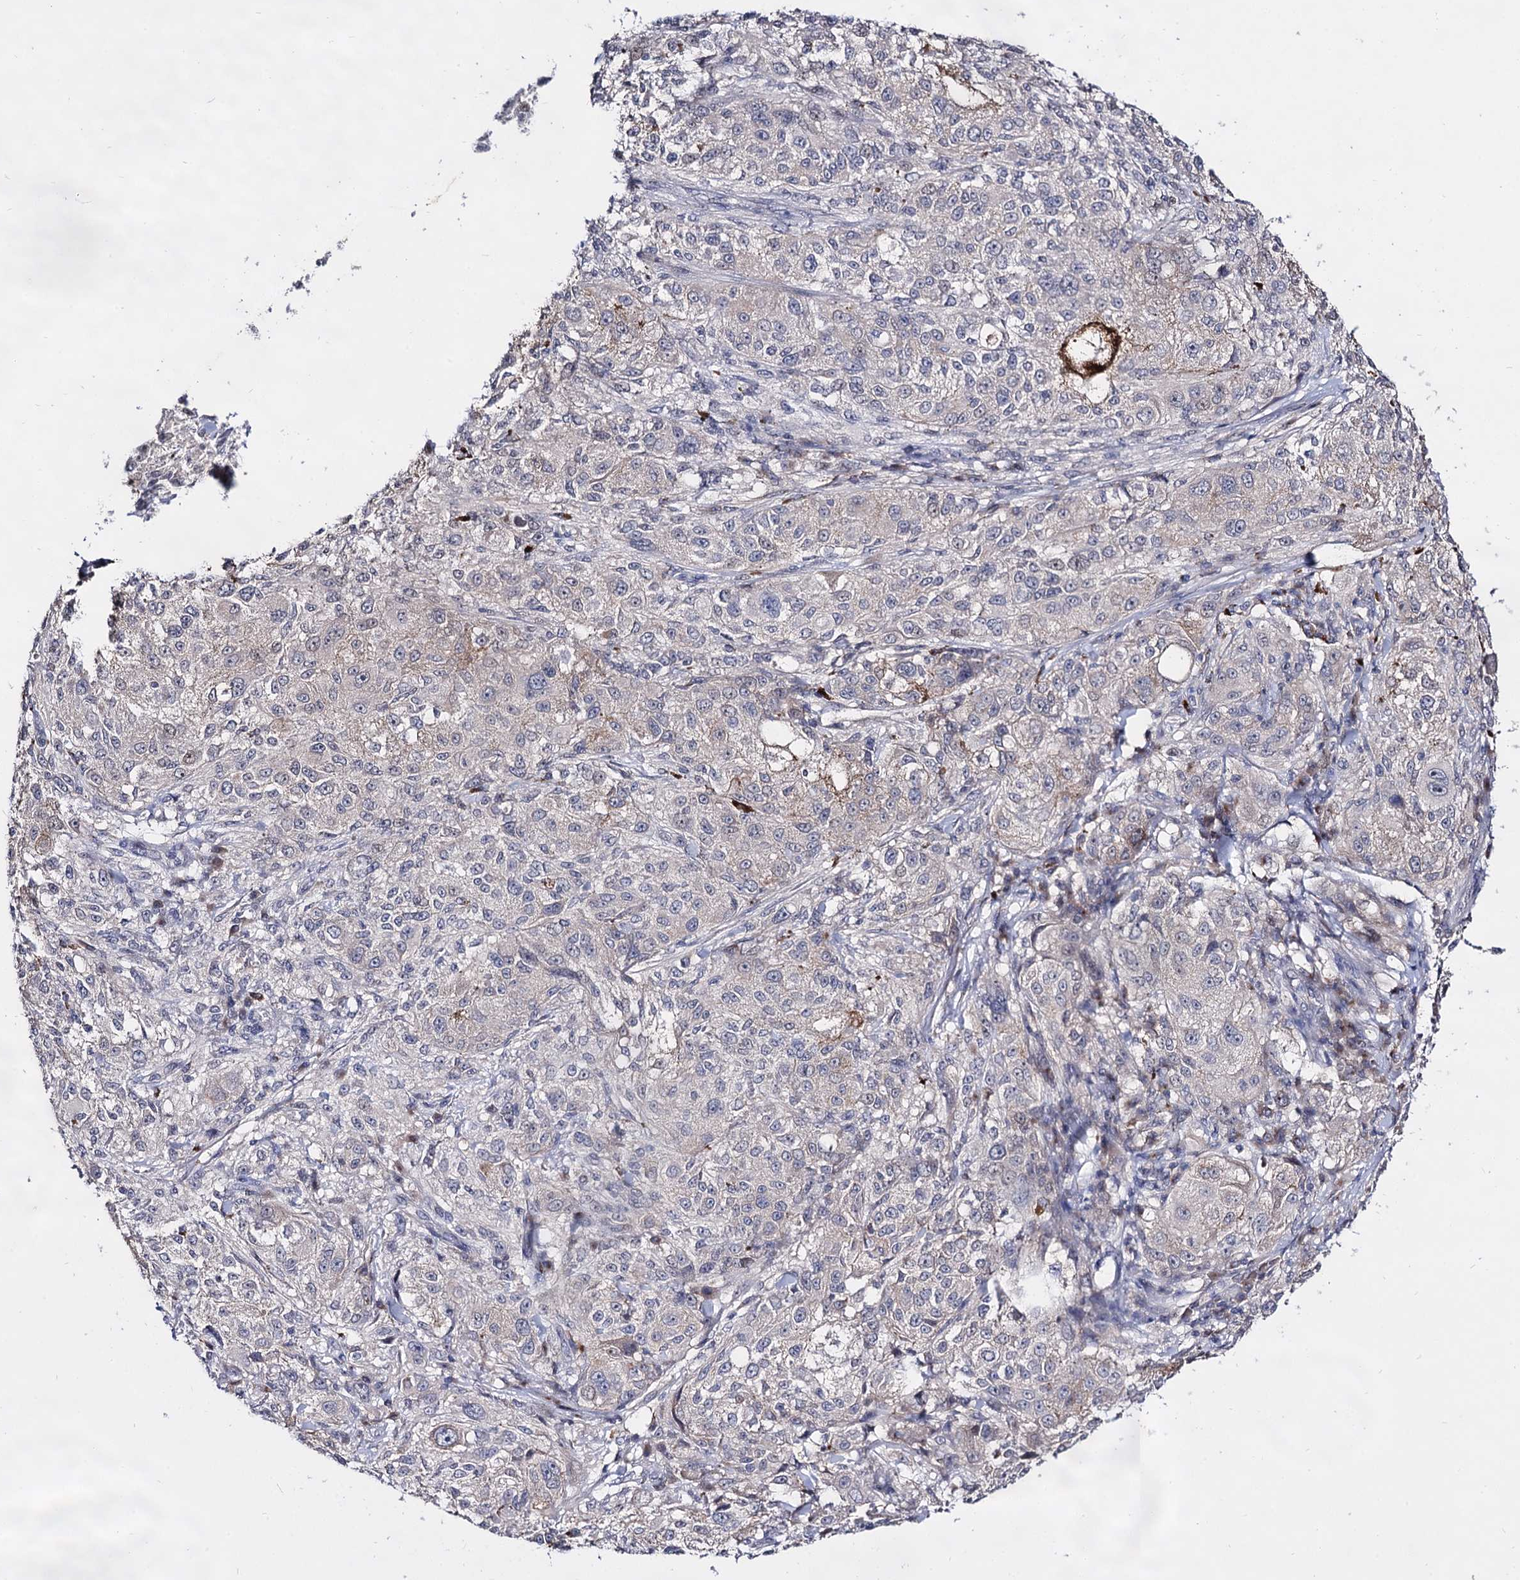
{"staining": {"intensity": "negative", "quantity": "none", "location": "none"}, "tissue": "melanoma", "cell_type": "Tumor cells", "image_type": "cancer", "snomed": [{"axis": "morphology", "description": "Necrosis, NOS"}, {"axis": "morphology", "description": "Malignant melanoma, NOS"}, {"axis": "topography", "description": "Skin"}], "caption": "High power microscopy image of an immunohistochemistry (IHC) histopathology image of malignant melanoma, revealing no significant expression in tumor cells.", "gene": "ARFIP2", "patient": {"sex": "female", "age": 87}}